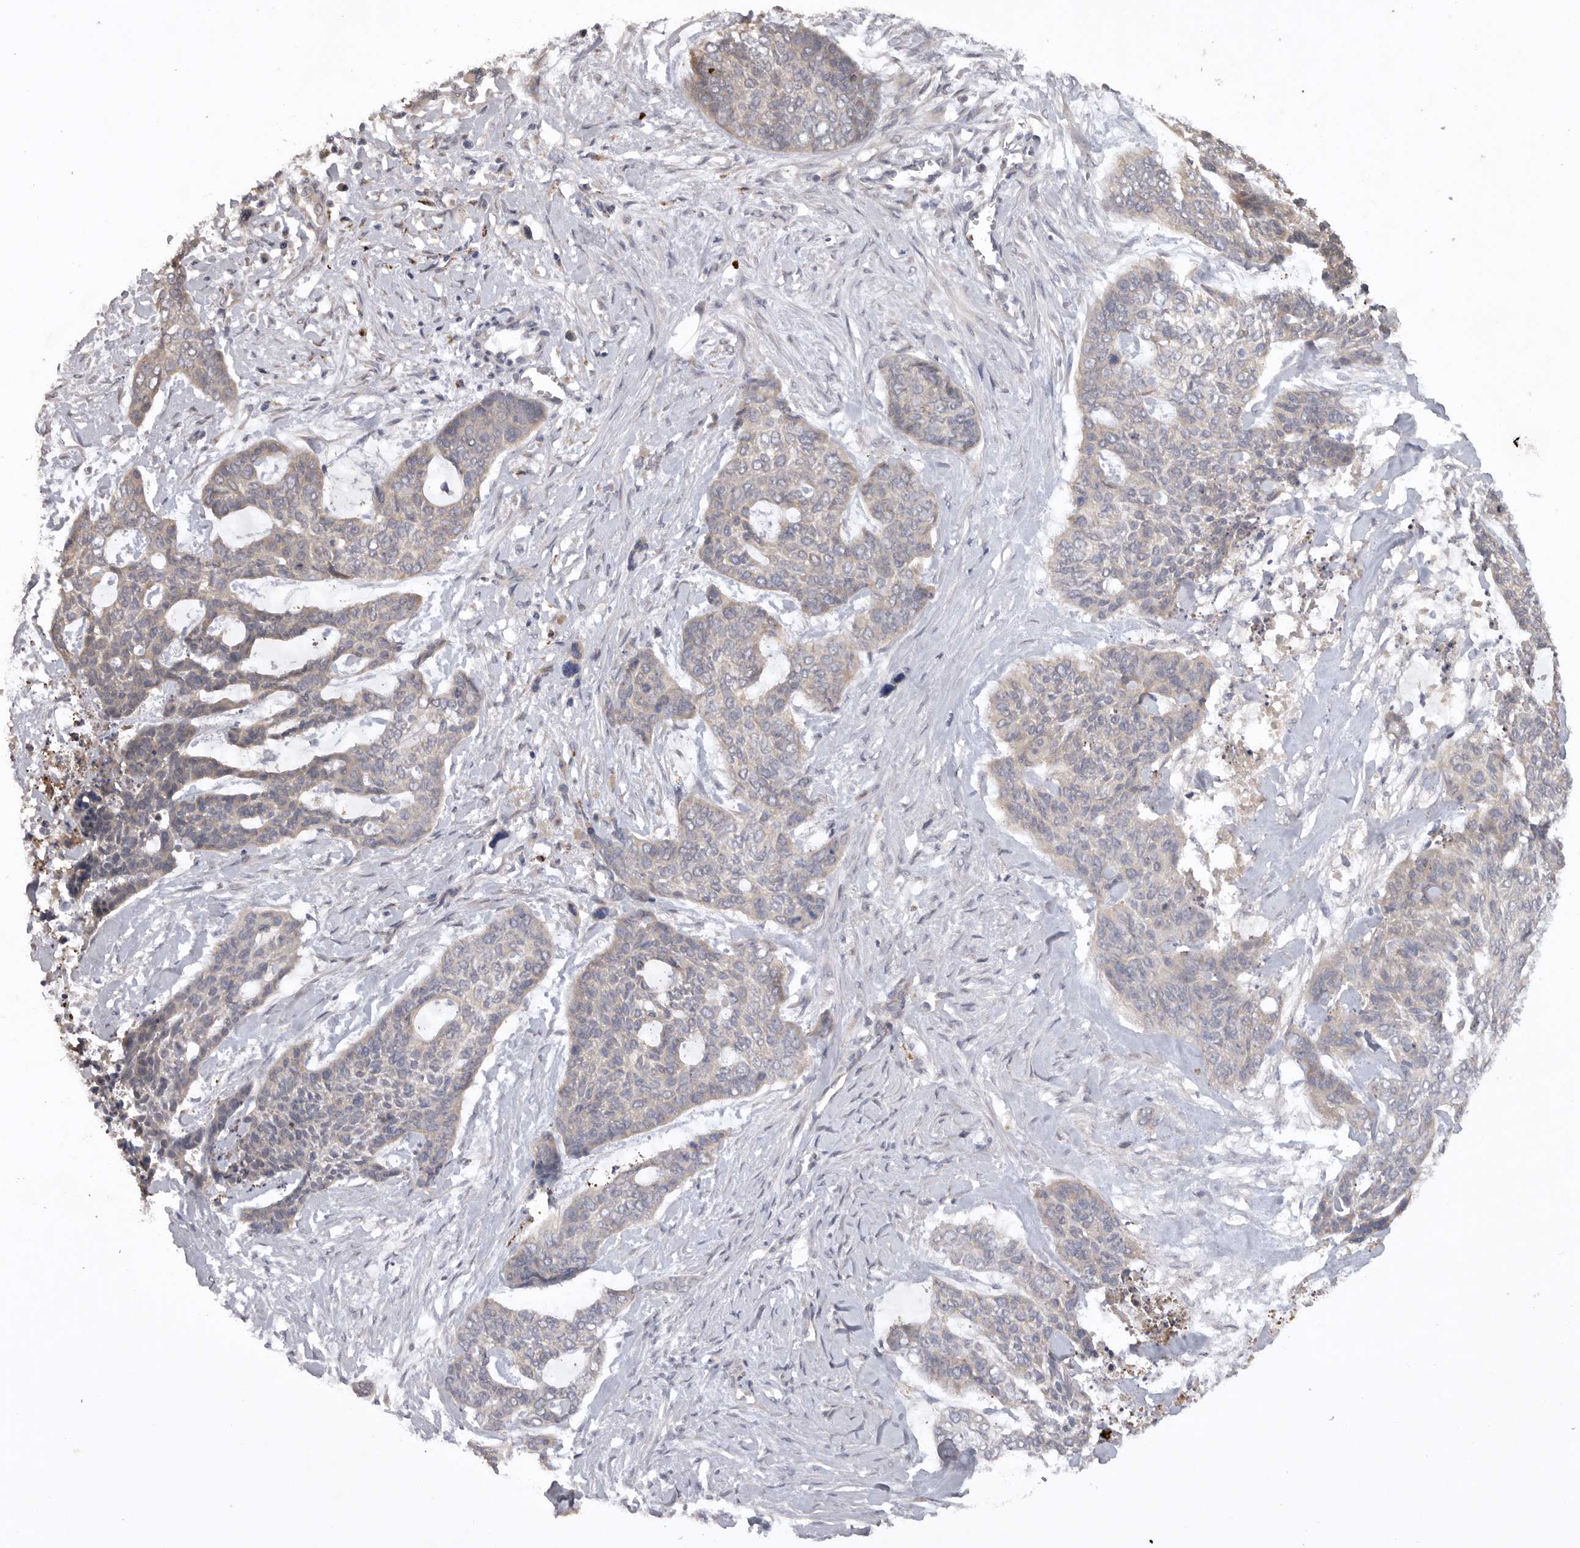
{"staining": {"intensity": "negative", "quantity": "none", "location": "none"}, "tissue": "skin cancer", "cell_type": "Tumor cells", "image_type": "cancer", "snomed": [{"axis": "morphology", "description": "Basal cell carcinoma"}, {"axis": "topography", "description": "Skin"}], "caption": "Immunohistochemical staining of skin cancer demonstrates no significant expression in tumor cells. (Immunohistochemistry (ihc), brightfield microscopy, high magnification).", "gene": "DHDDS", "patient": {"sex": "female", "age": 64}}